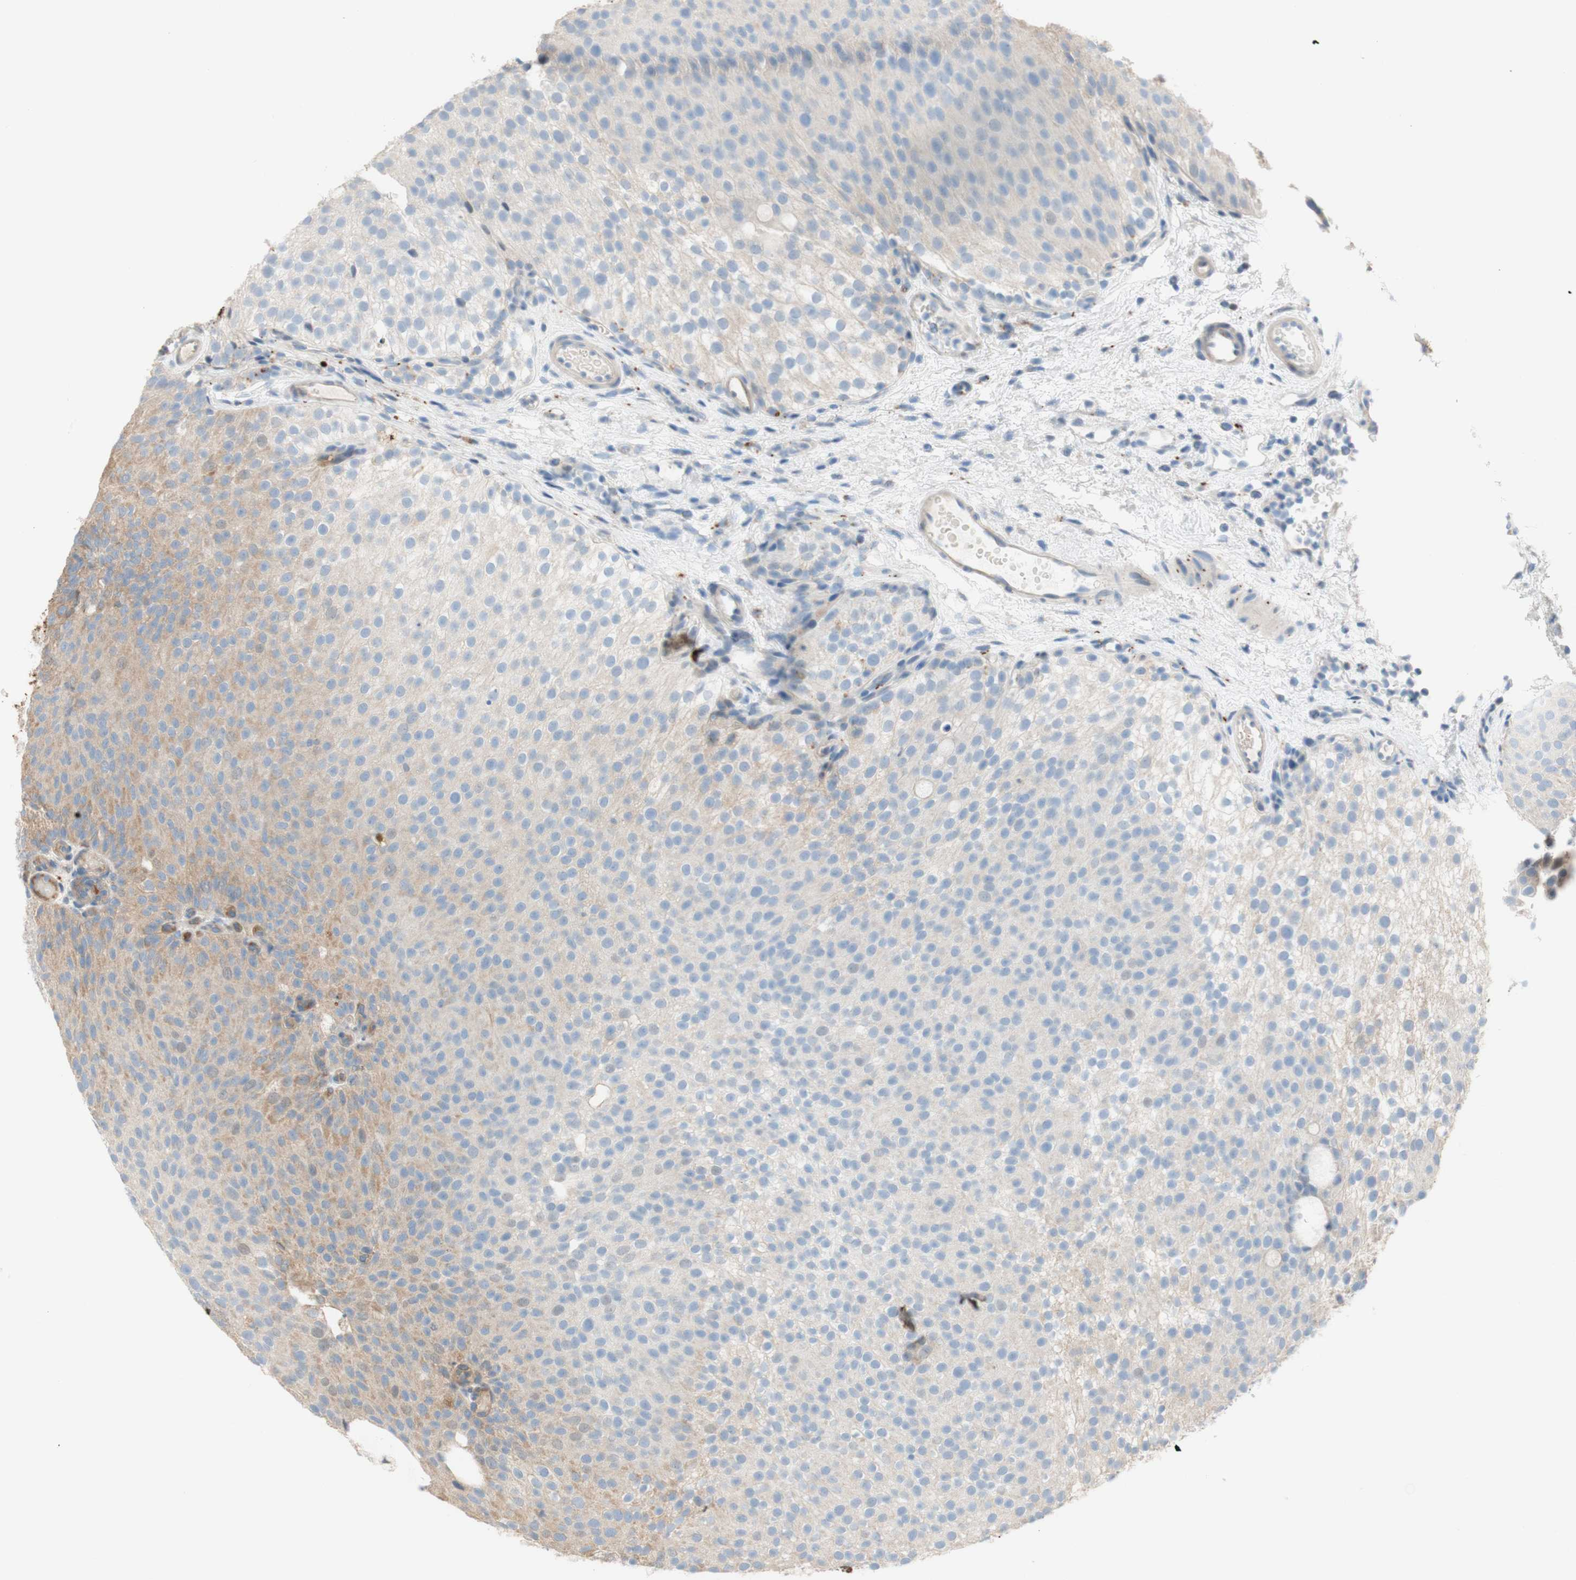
{"staining": {"intensity": "negative", "quantity": "none", "location": "none"}, "tissue": "urothelial cancer", "cell_type": "Tumor cells", "image_type": "cancer", "snomed": [{"axis": "morphology", "description": "Urothelial carcinoma, Low grade"}, {"axis": "topography", "description": "Urinary bladder"}], "caption": "Immunohistochemical staining of urothelial carcinoma (low-grade) demonstrates no significant expression in tumor cells.", "gene": "PTPN21", "patient": {"sex": "male", "age": 78}}